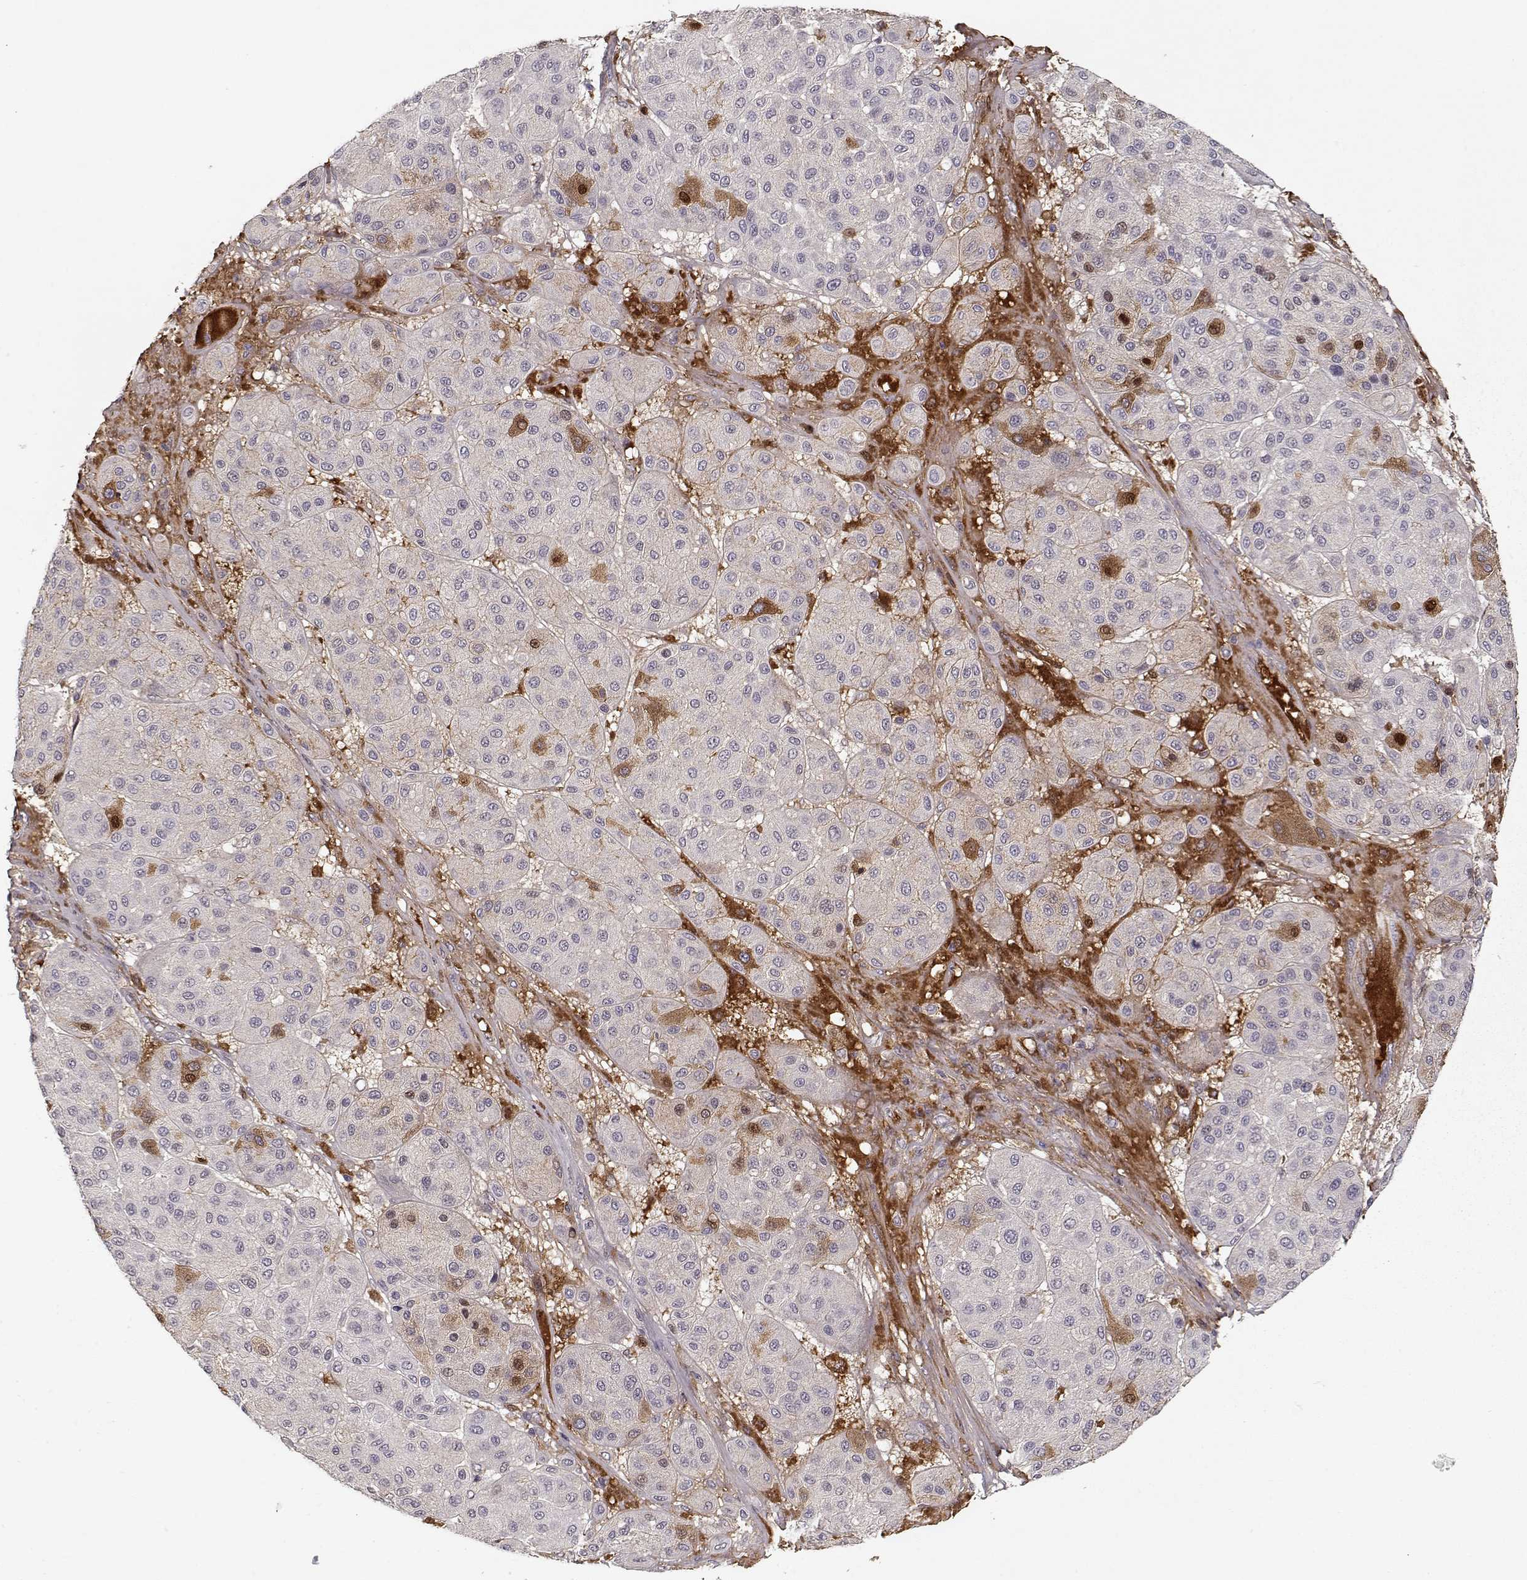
{"staining": {"intensity": "negative", "quantity": "none", "location": "none"}, "tissue": "melanoma", "cell_type": "Tumor cells", "image_type": "cancer", "snomed": [{"axis": "morphology", "description": "Malignant melanoma, Metastatic site"}, {"axis": "topography", "description": "Smooth muscle"}], "caption": "Human melanoma stained for a protein using immunohistochemistry (IHC) shows no expression in tumor cells.", "gene": "AFM", "patient": {"sex": "male", "age": 41}}